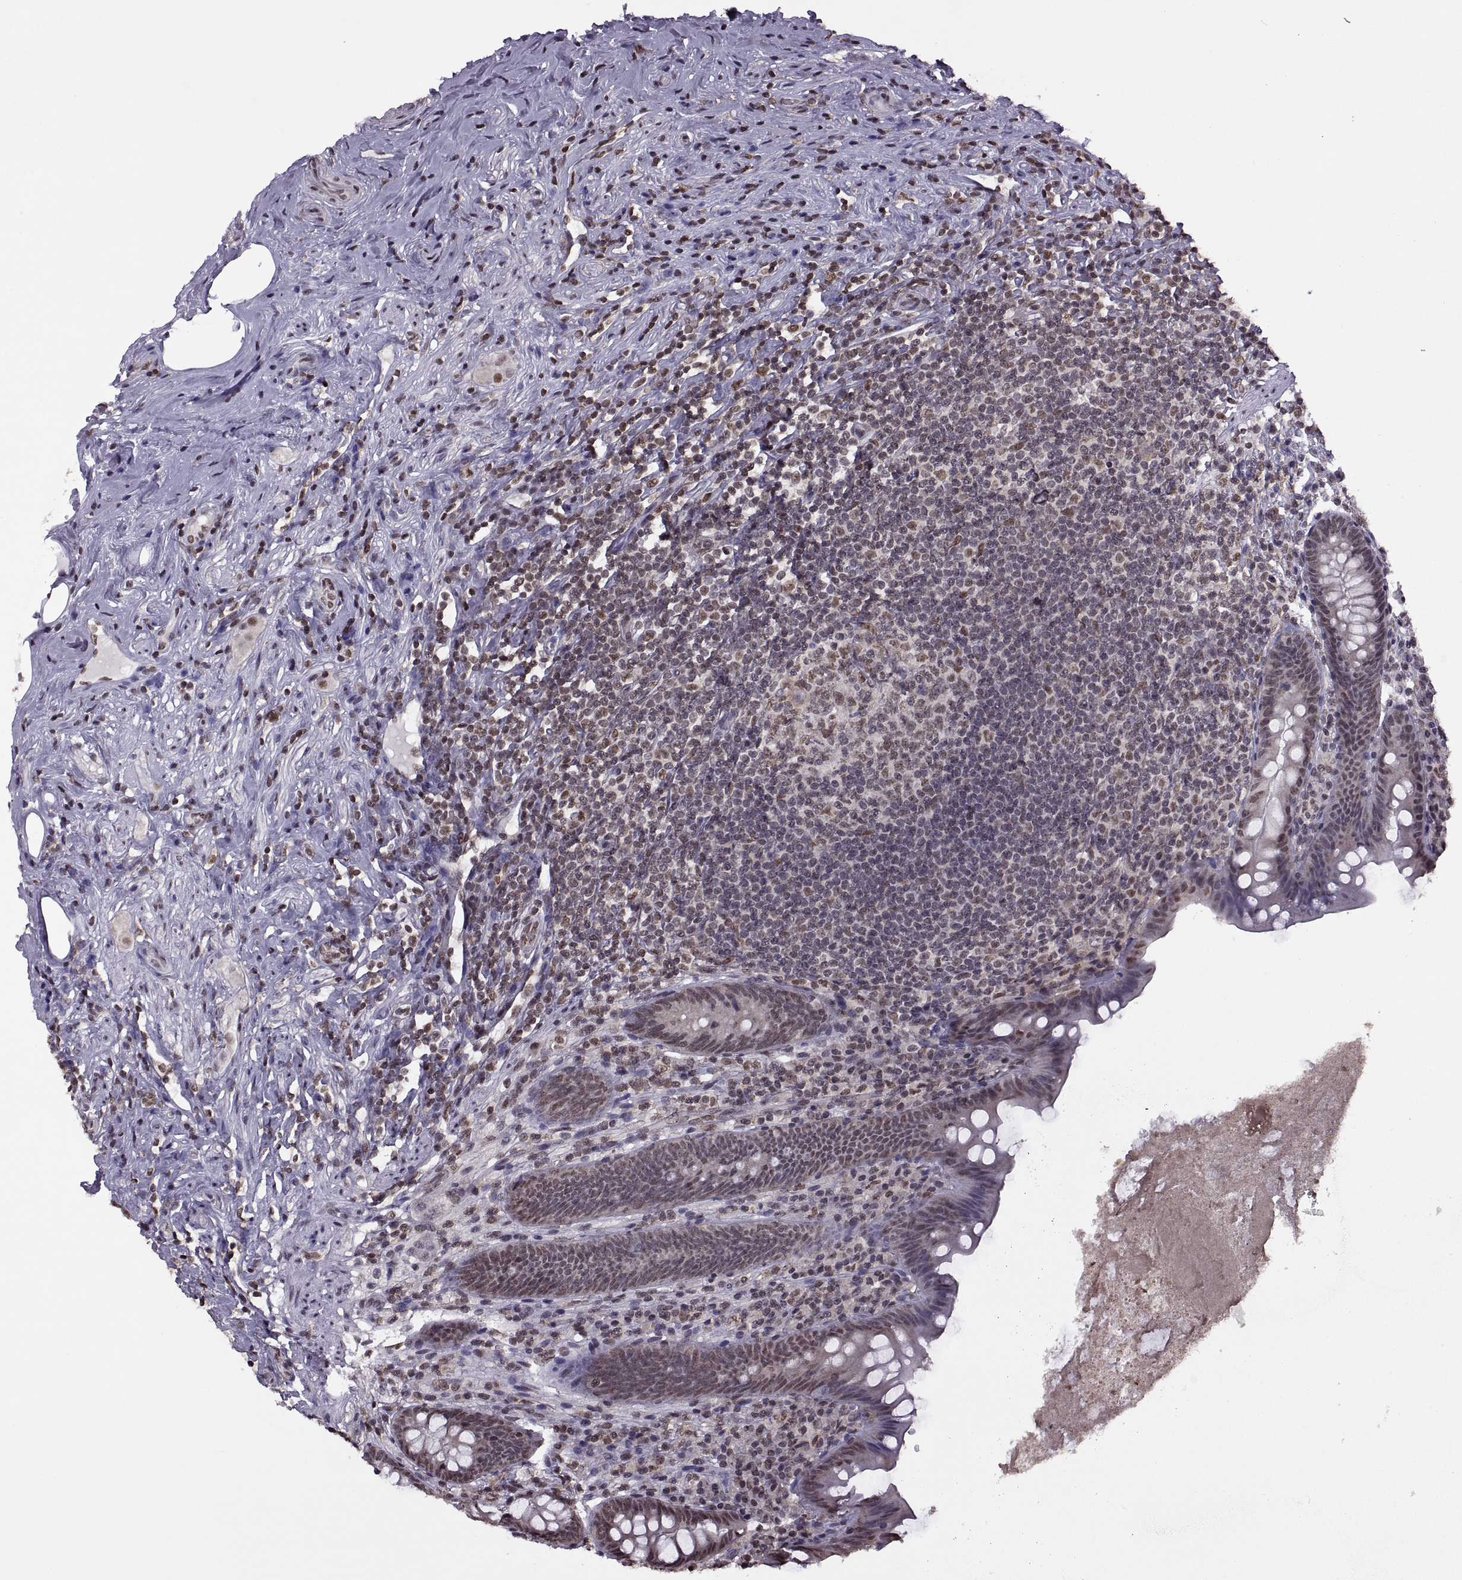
{"staining": {"intensity": "weak", "quantity": ">75%", "location": "nuclear"}, "tissue": "appendix", "cell_type": "Glandular cells", "image_type": "normal", "snomed": [{"axis": "morphology", "description": "Normal tissue, NOS"}, {"axis": "topography", "description": "Appendix"}], "caption": "About >75% of glandular cells in unremarkable human appendix demonstrate weak nuclear protein expression as visualized by brown immunohistochemical staining.", "gene": "INTS3", "patient": {"sex": "male", "age": 47}}